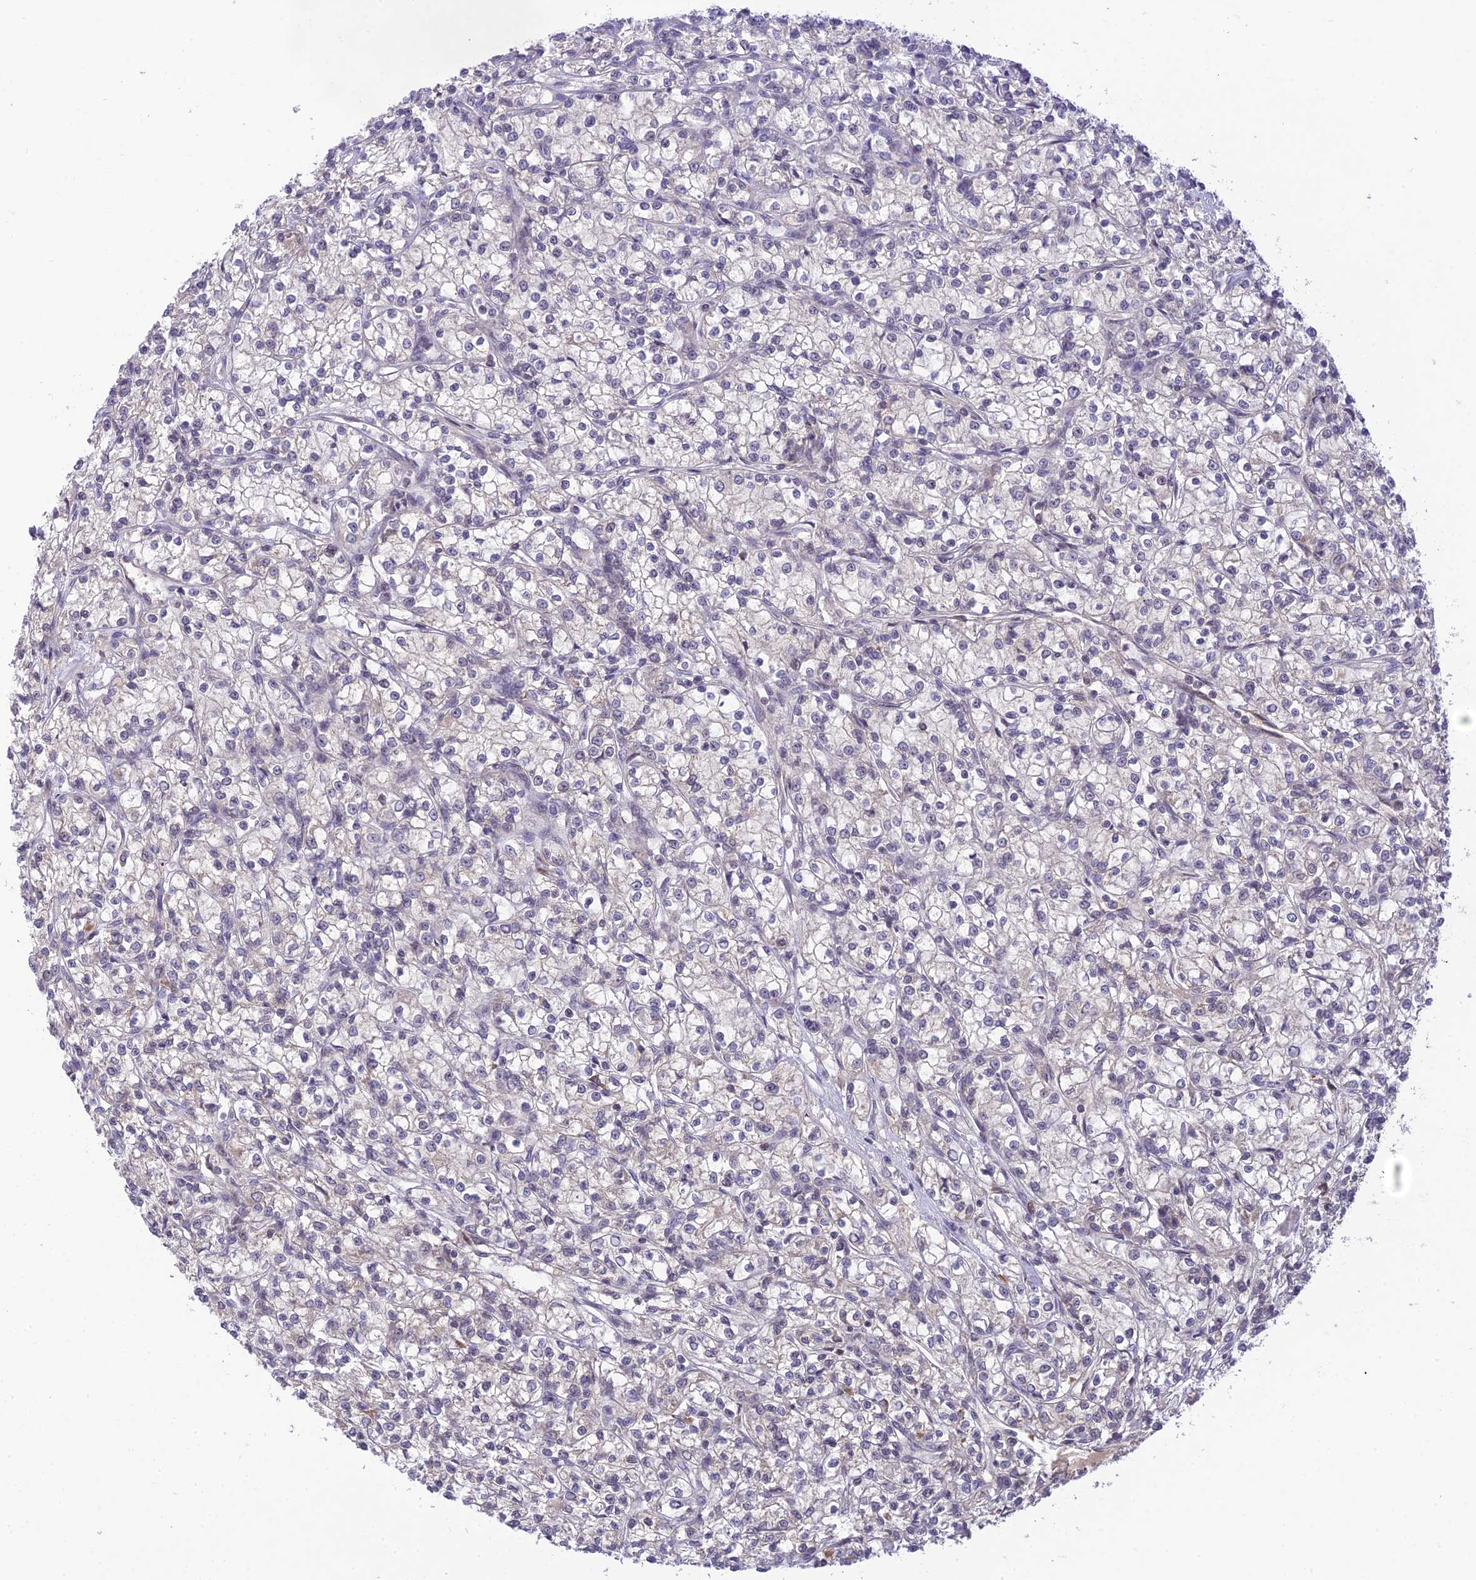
{"staining": {"intensity": "negative", "quantity": "none", "location": "none"}, "tissue": "renal cancer", "cell_type": "Tumor cells", "image_type": "cancer", "snomed": [{"axis": "morphology", "description": "Adenocarcinoma, NOS"}, {"axis": "topography", "description": "Kidney"}], "caption": "Micrograph shows no protein expression in tumor cells of renal adenocarcinoma tissue.", "gene": "TEKT1", "patient": {"sex": "female", "age": 59}}